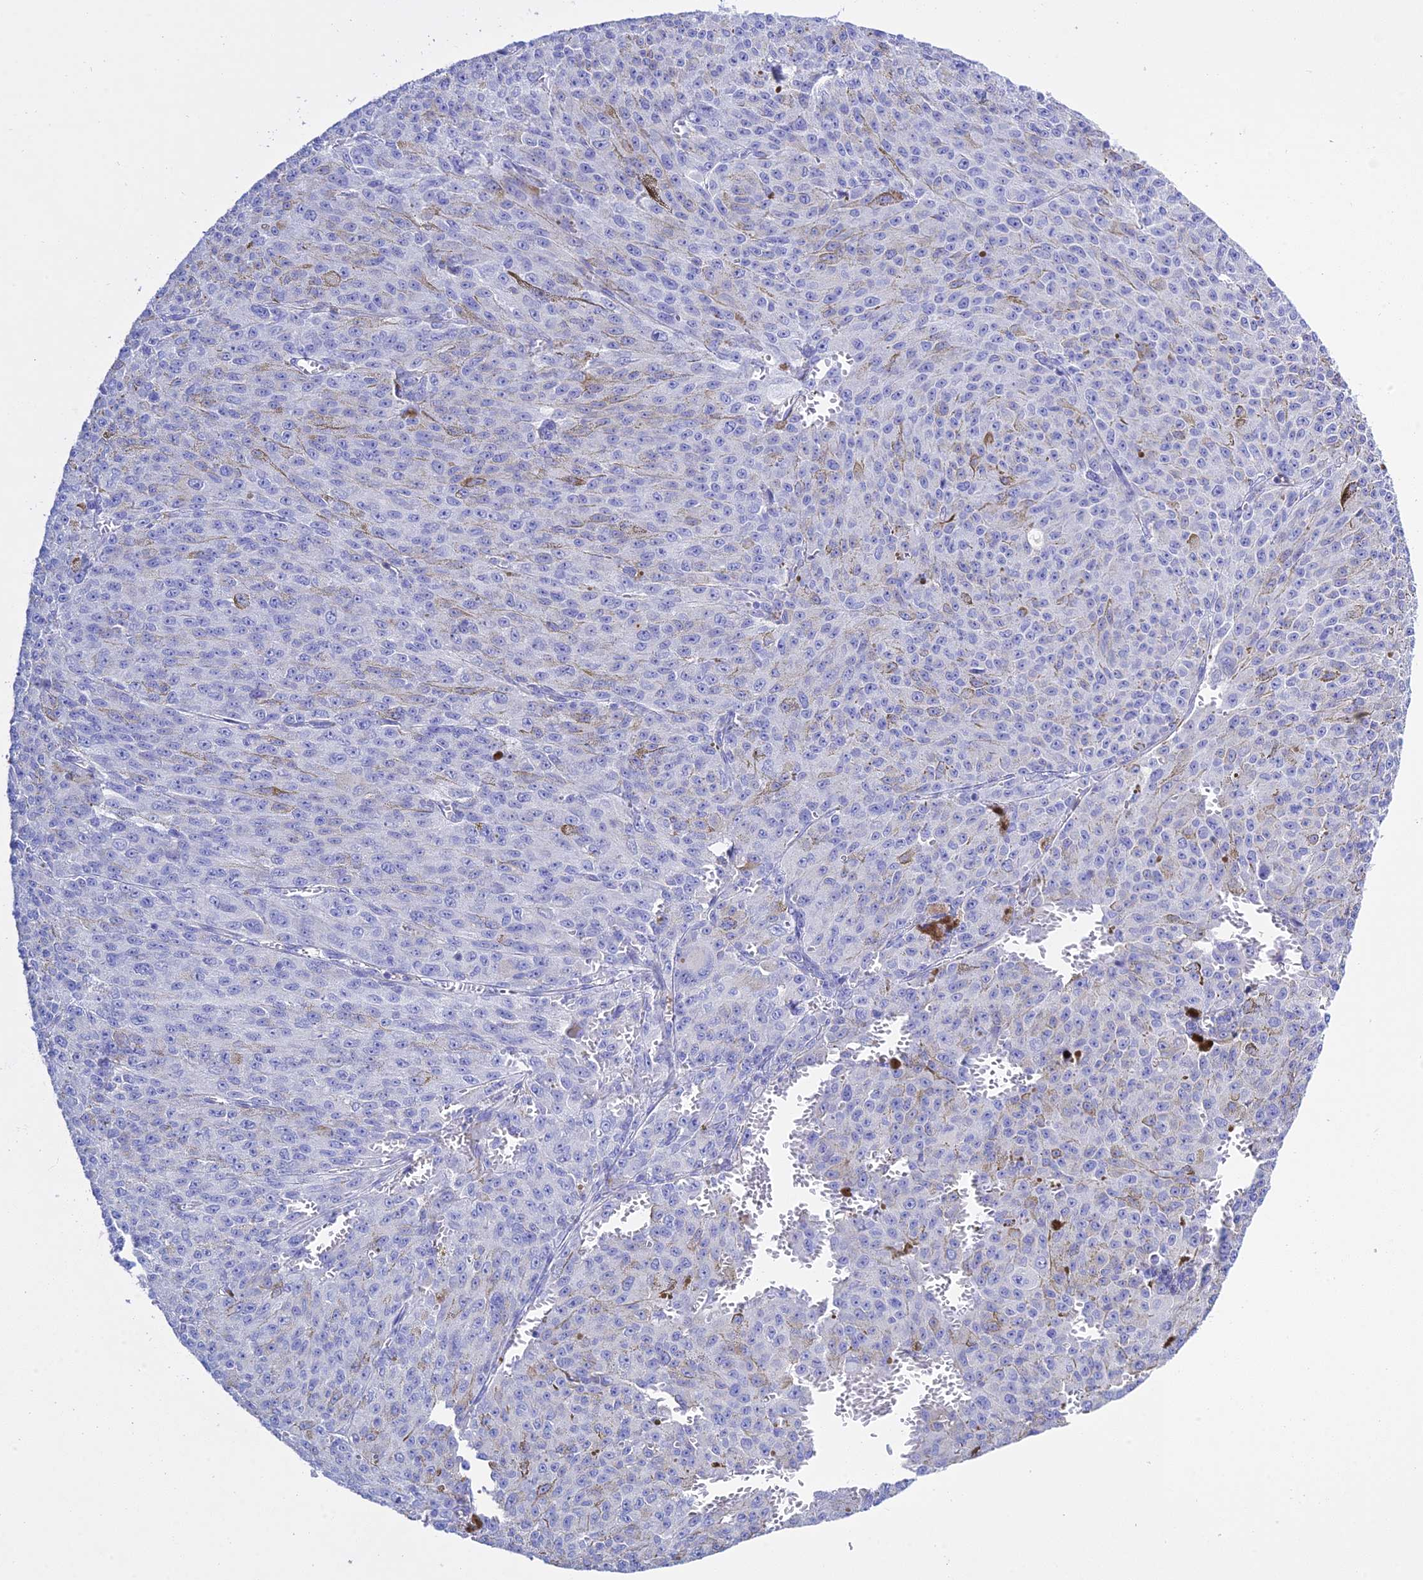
{"staining": {"intensity": "negative", "quantity": "none", "location": "none"}, "tissue": "melanoma", "cell_type": "Tumor cells", "image_type": "cancer", "snomed": [{"axis": "morphology", "description": "Malignant melanoma, NOS"}, {"axis": "topography", "description": "Skin"}], "caption": "IHC micrograph of human malignant melanoma stained for a protein (brown), which shows no expression in tumor cells.", "gene": "FRA10AC1", "patient": {"sex": "female", "age": 52}}